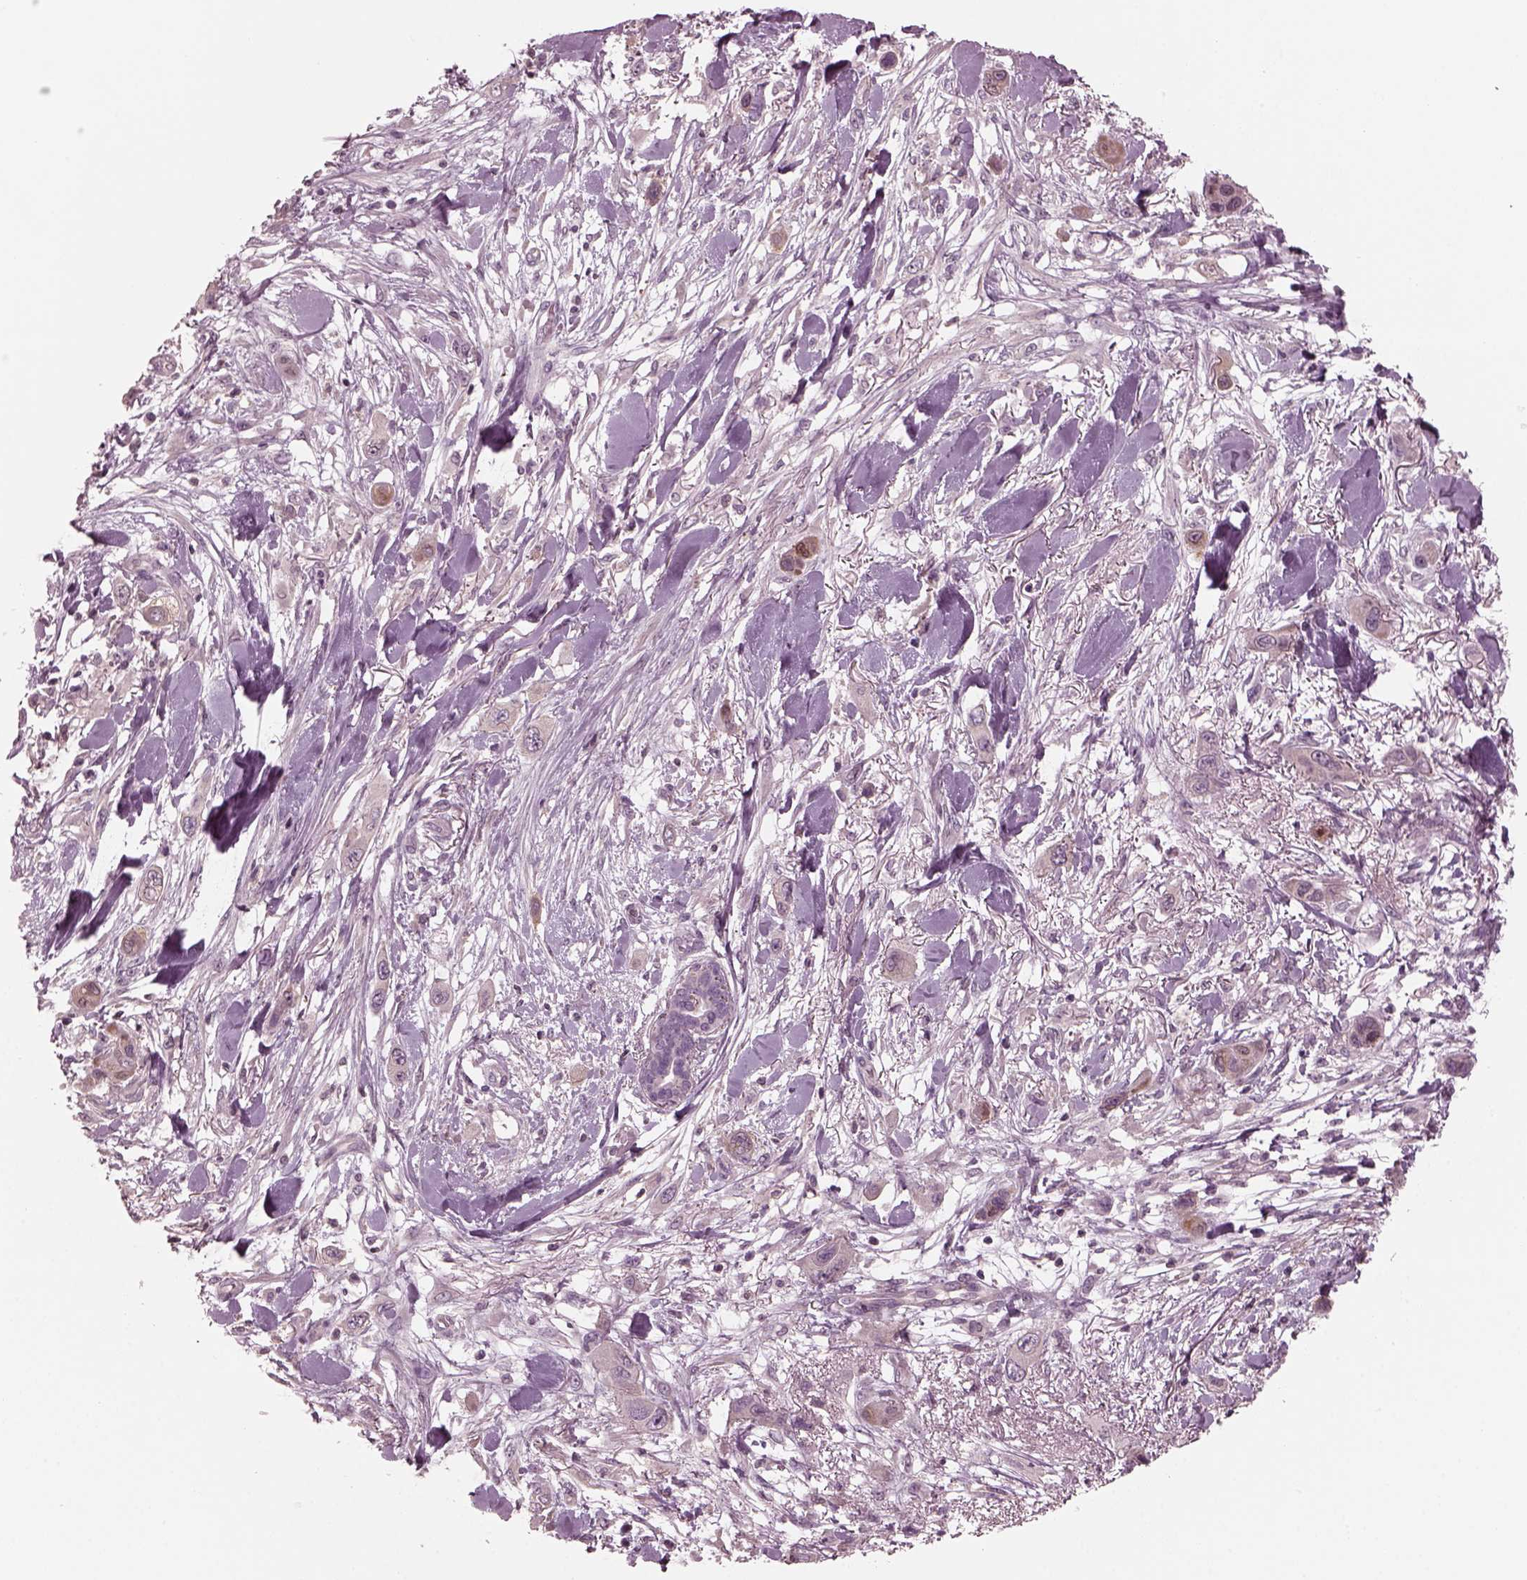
{"staining": {"intensity": "weak", "quantity": "<25%", "location": "cytoplasmic/membranous"}, "tissue": "skin cancer", "cell_type": "Tumor cells", "image_type": "cancer", "snomed": [{"axis": "morphology", "description": "Squamous cell carcinoma, NOS"}, {"axis": "topography", "description": "Skin"}], "caption": "Immunohistochemistry of skin cancer (squamous cell carcinoma) exhibits no staining in tumor cells.", "gene": "PORCN", "patient": {"sex": "male", "age": 79}}